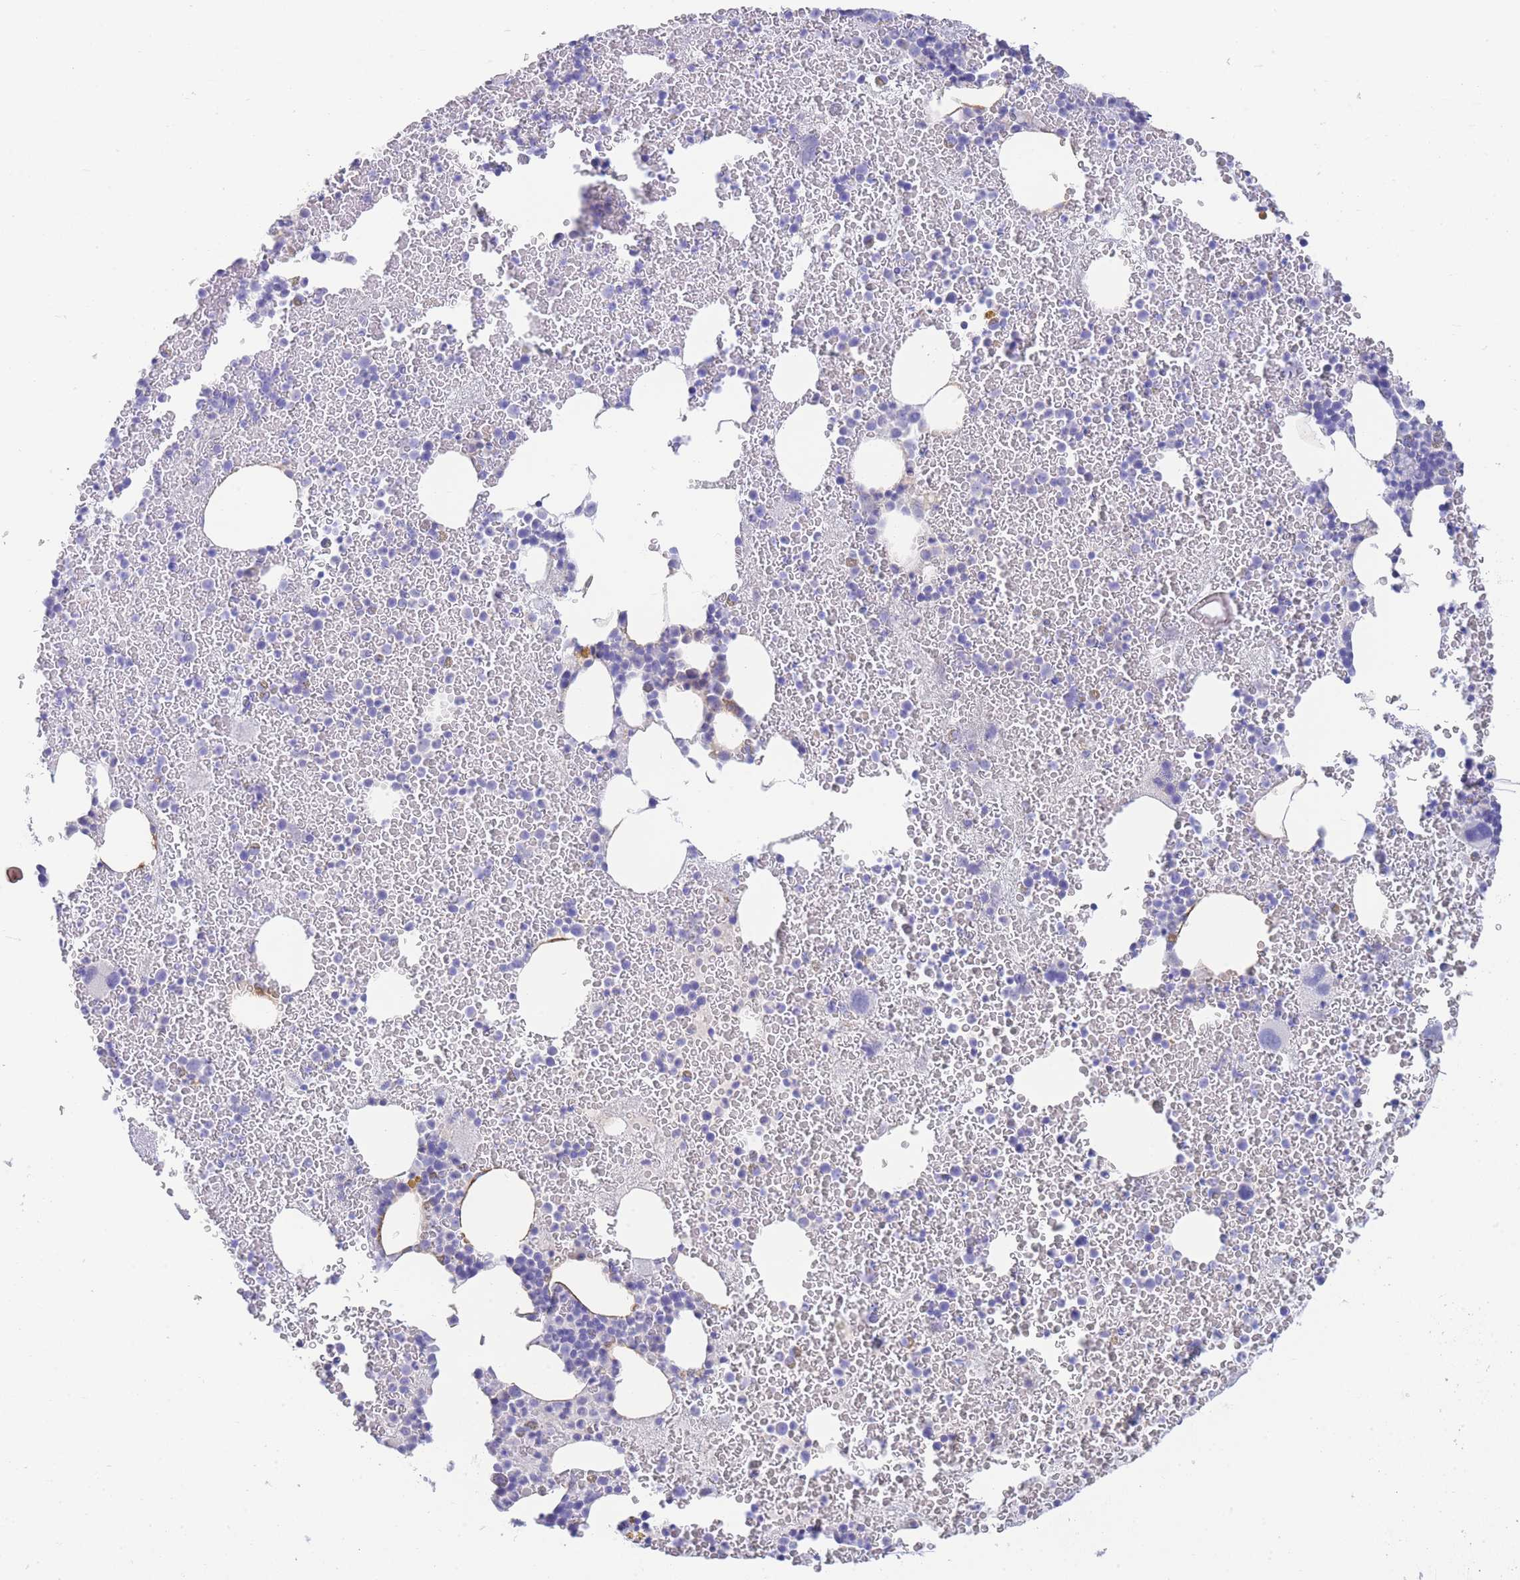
{"staining": {"intensity": "negative", "quantity": "none", "location": "none"}, "tissue": "bone marrow", "cell_type": "Hematopoietic cells", "image_type": "normal", "snomed": [{"axis": "morphology", "description": "Normal tissue, NOS"}, {"axis": "topography", "description": "Bone marrow"}], "caption": "Immunohistochemistry (IHC) micrograph of unremarkable bone marrow: bone marrow stained with DAB (3,3'-diaminobenzidine) exhibits no significant protein positivity in hematopoietic cells.", "gene": "LRRC37A2", "patient": {"sex": "male", "age": 26}}